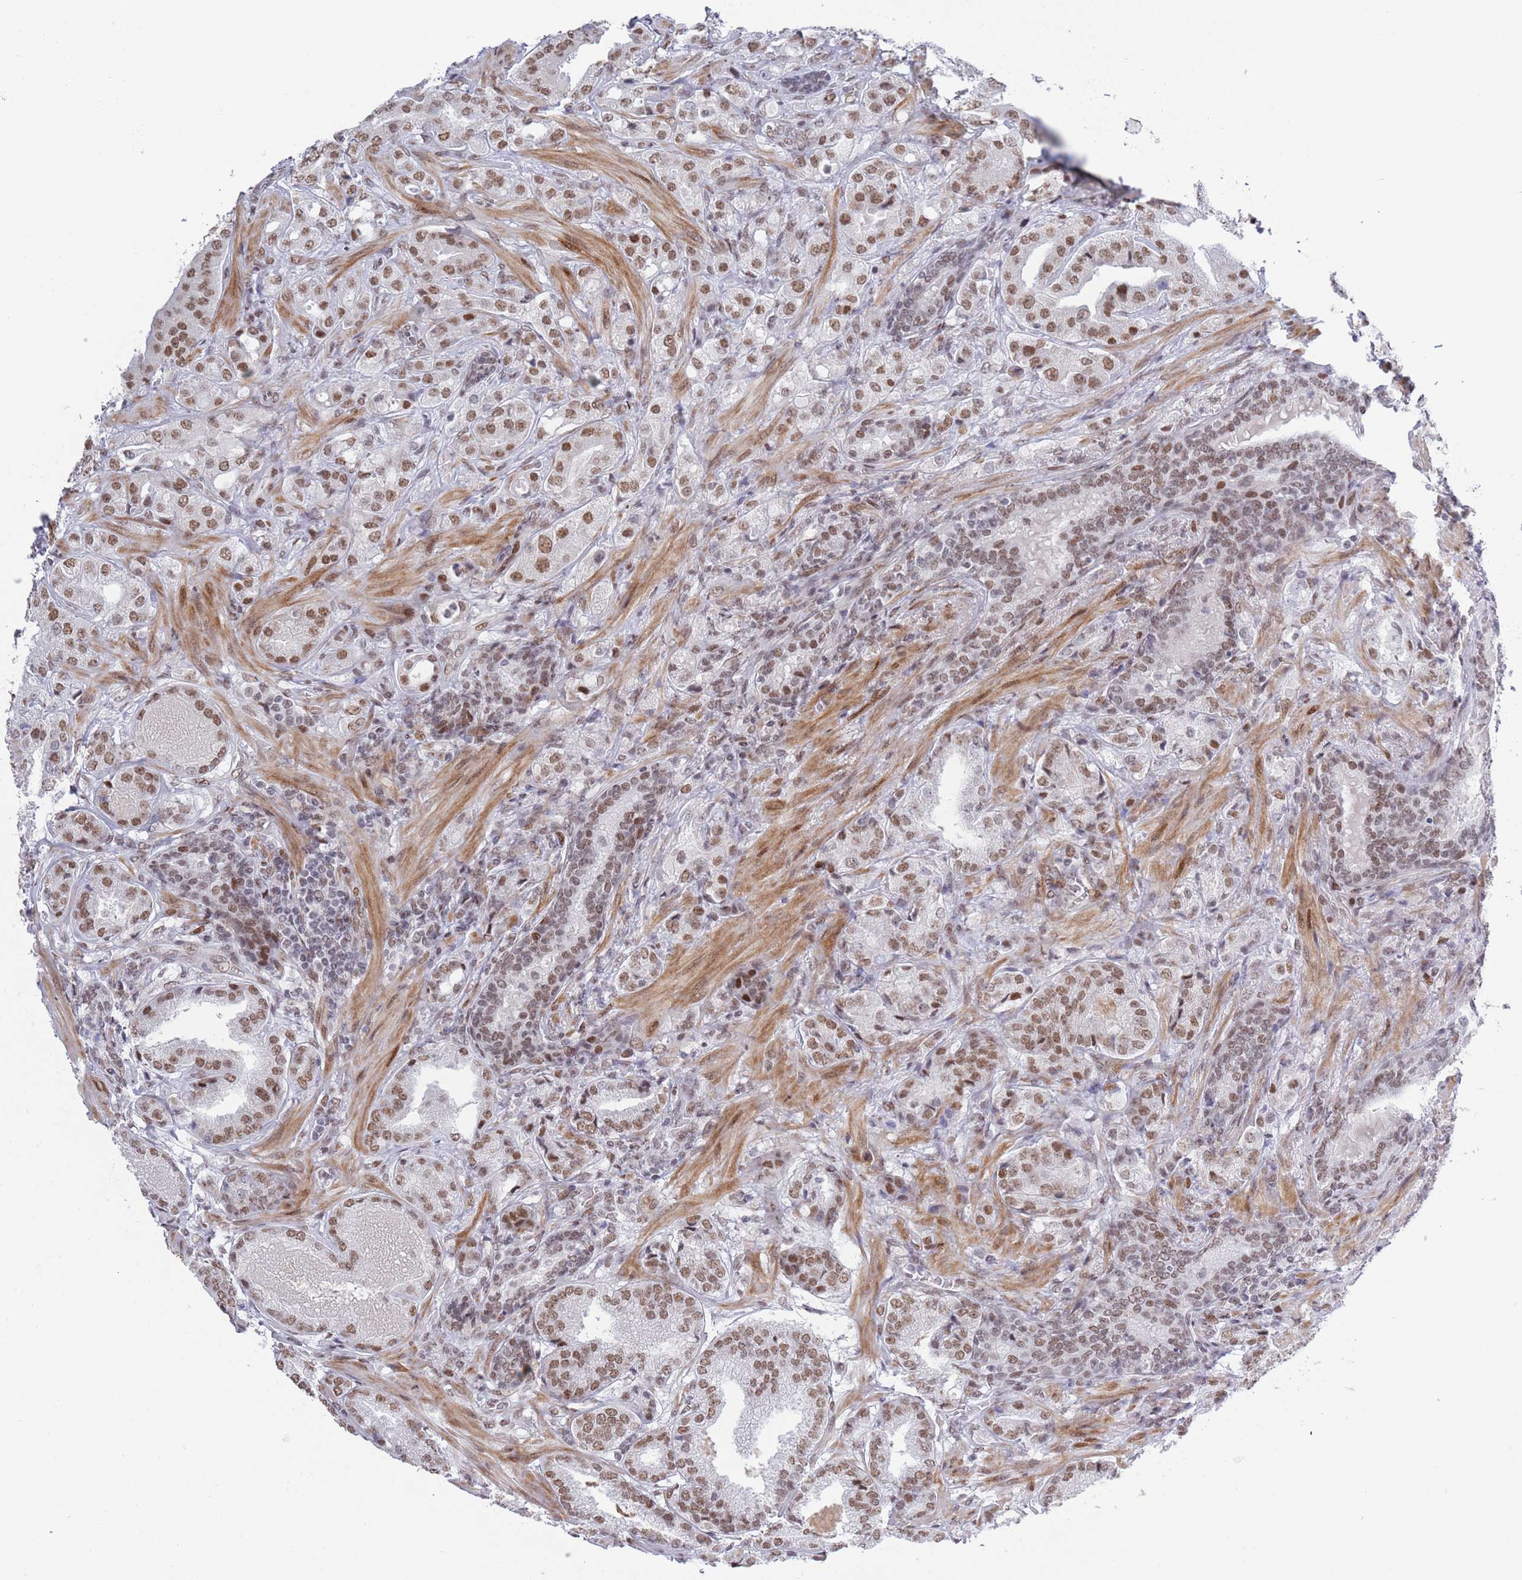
{"staining": {"intensity": "moderate", "quantity": ">75%", "location": "nuclear"}, "tissue": "prostate cancer", "cell_type": "Tumor cells", "image_type": "cancer", "snomed": [{"axis": "morphology", "description": "Adenocarcinoma, High grade"}, {"axis": "topography", "description": "Prostate"}], "caption": "The immunohistochemical stain highlights moderate nuclear expression in tumor cells of prostate adenocarcinoma (high-grade) tissue. (Stains: DAB in brown, nuclei in blue, Microscopy: brightfield microscopy at high magnification).", "gene": "ZNF382", "patient": {"sex": "male", "age": 63}}